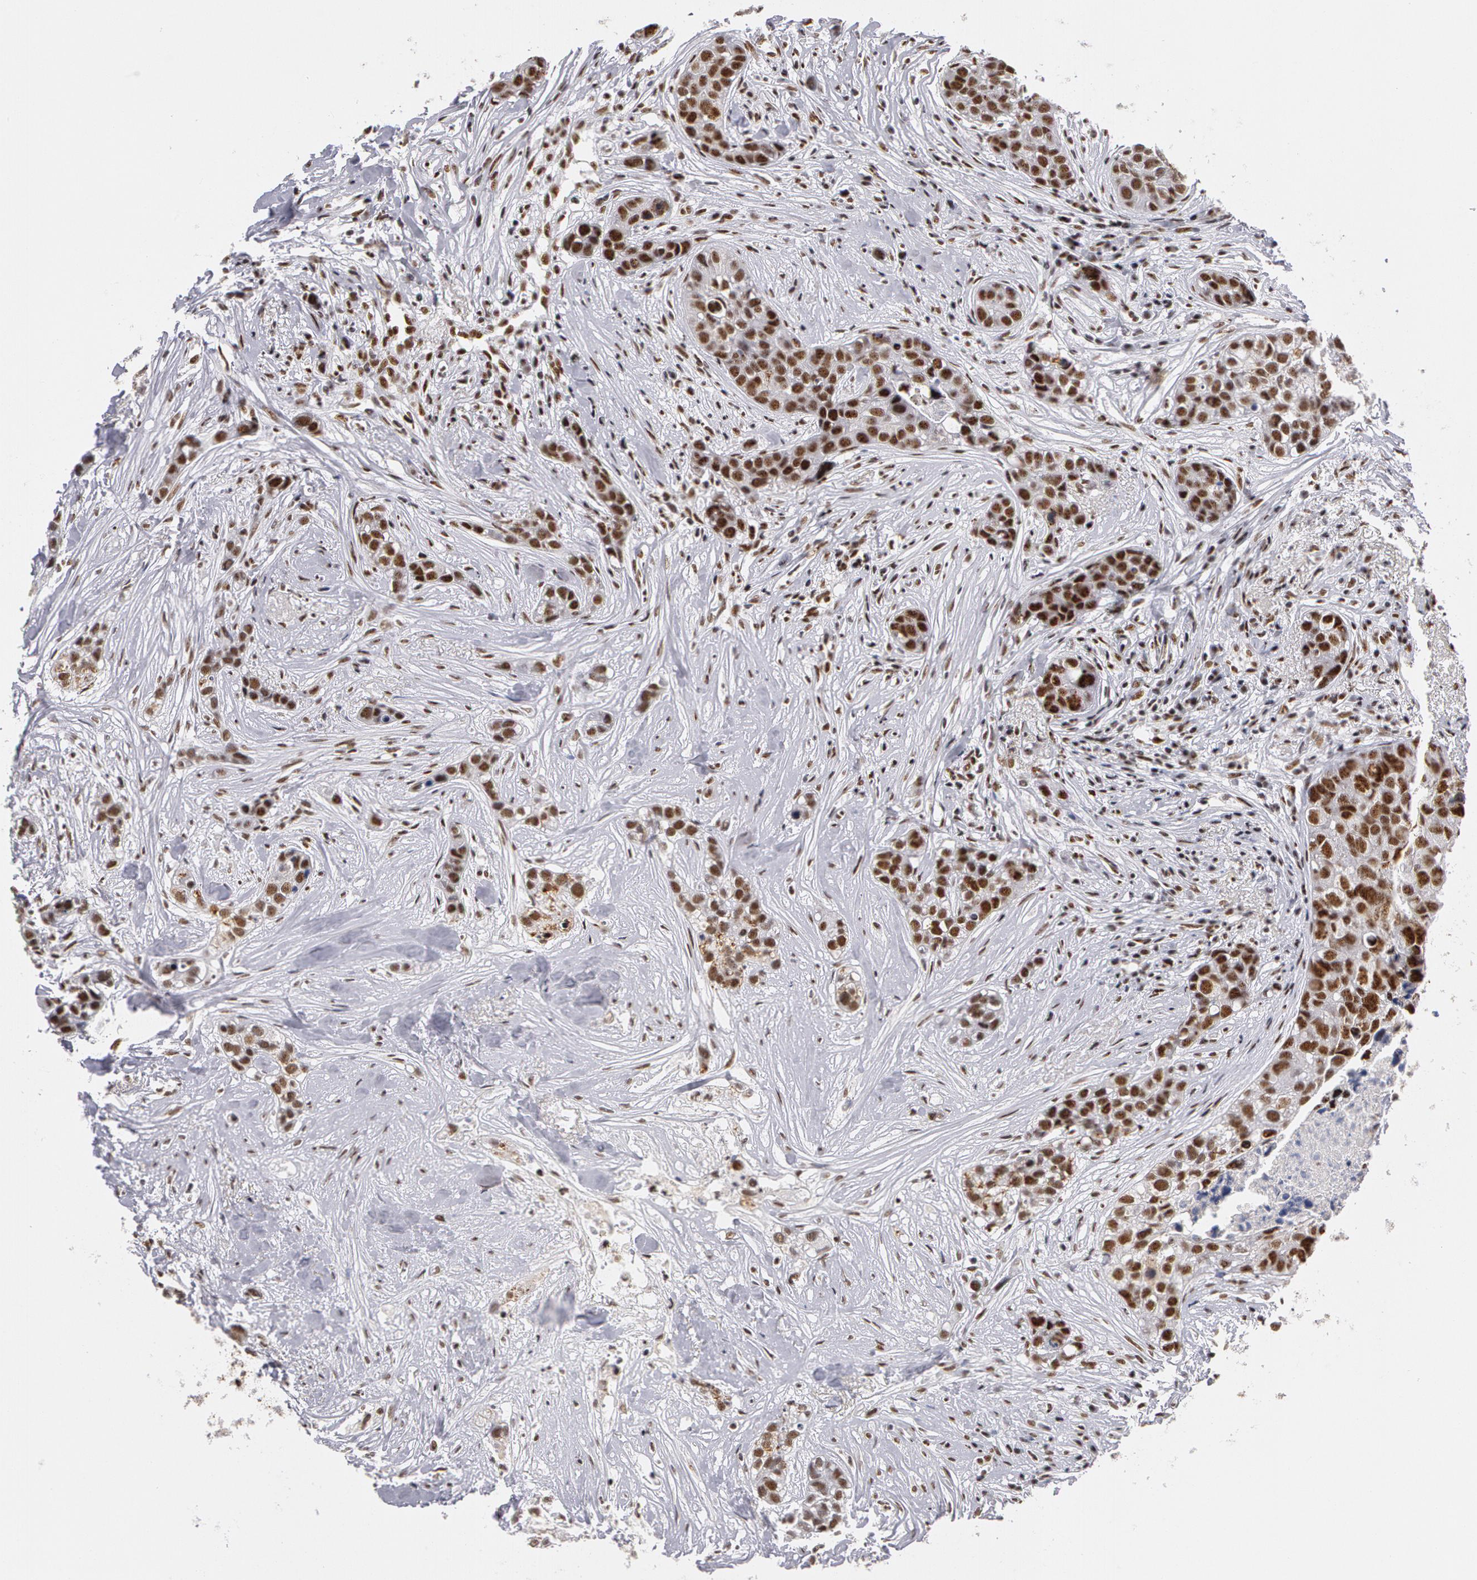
{"staining": {"intensity": "strong", "quantity": ">75%", "location": "nuclear"}, "tissue": "breast cancer", "cell_type": "Tumor cells", "image_type": "cancer", "snomed": [{"axis": "morphology", "description": "Duct carcinoma"}, {"axis": "topography", "description": "Breast"}], "caption": "DAB immunohistochemical staining of human infiltrating ductal carcinoma (breast) demonstrates strong nuclear protein staining in about >75% of tumor cells.", "gene": "PNN", "patient": {"sex": "female", "age": 91}}